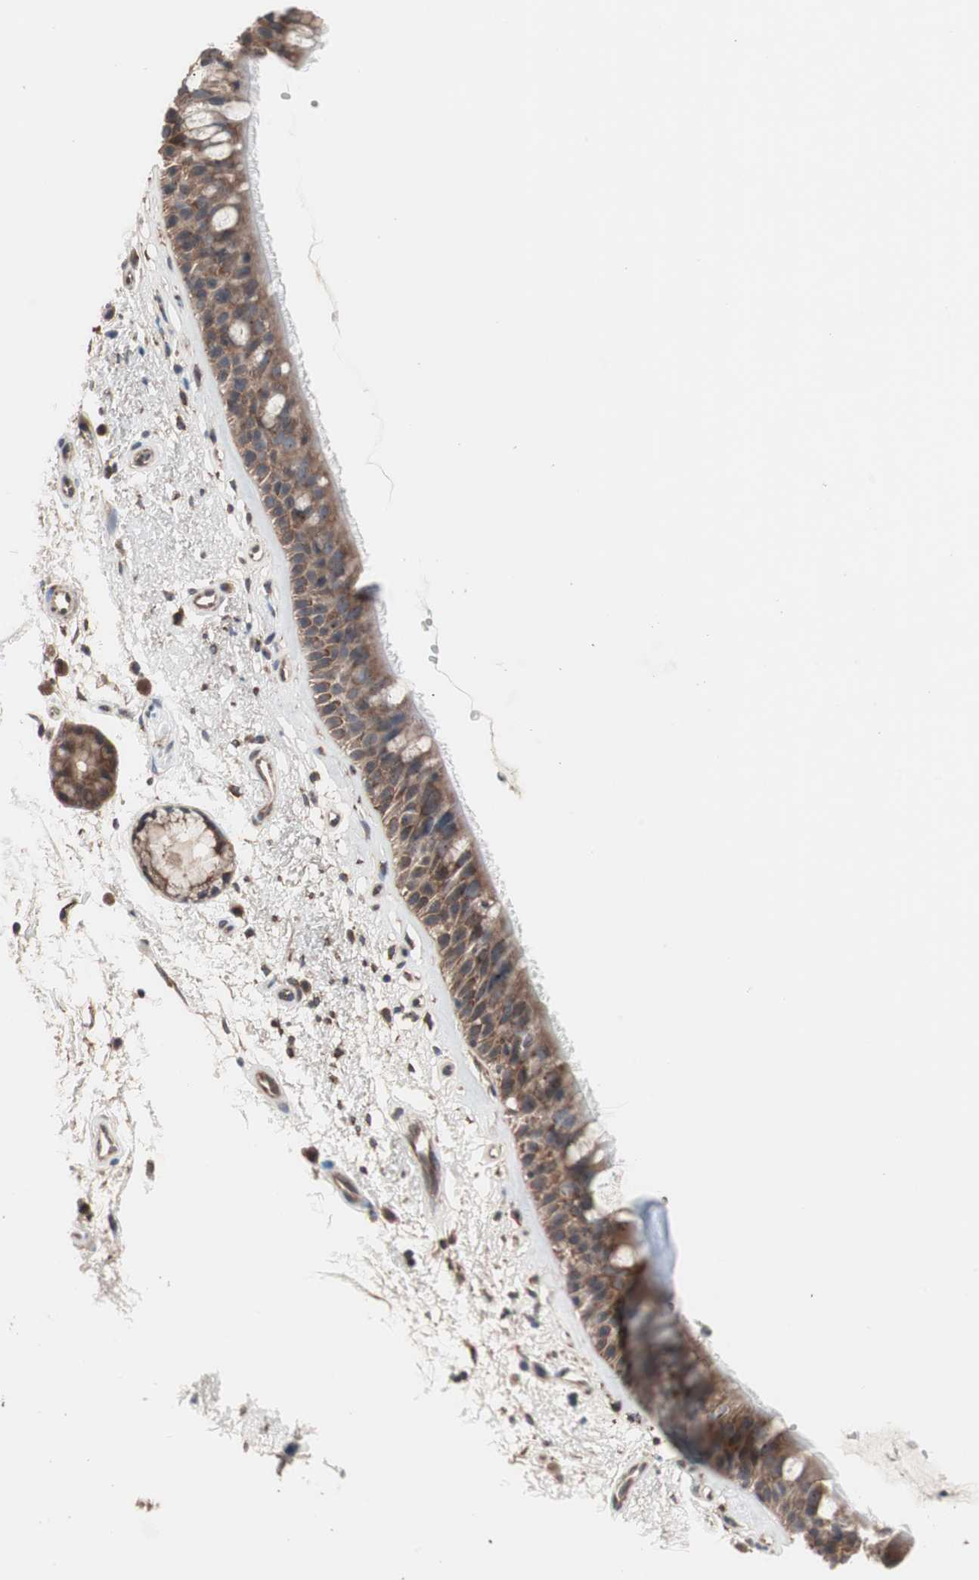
{"staining": {"intensity": "moderate", "quantity": ">75%", "location": "cytoplasmic/membranous"}, "tissue": "bronchus", "cell_type": "Respiratory epithelial cells", "image_type": "normal", "snomed": [{"axis": "morphology", "description": "Normal tissue, NOS"}, {"axis": "topography", "description": "Bronchus"}], "caption": "Immunohistochemistry (IHC) image of unremarkable human bronchus stained for a protein (brown), which demonstrates medium levels of moderate cytoplasmic/membranous positivity in approximately >75% of respiratory epithelial cells.", "gene": "IRS1", "patient": {"sex": "female", "age": 54}}